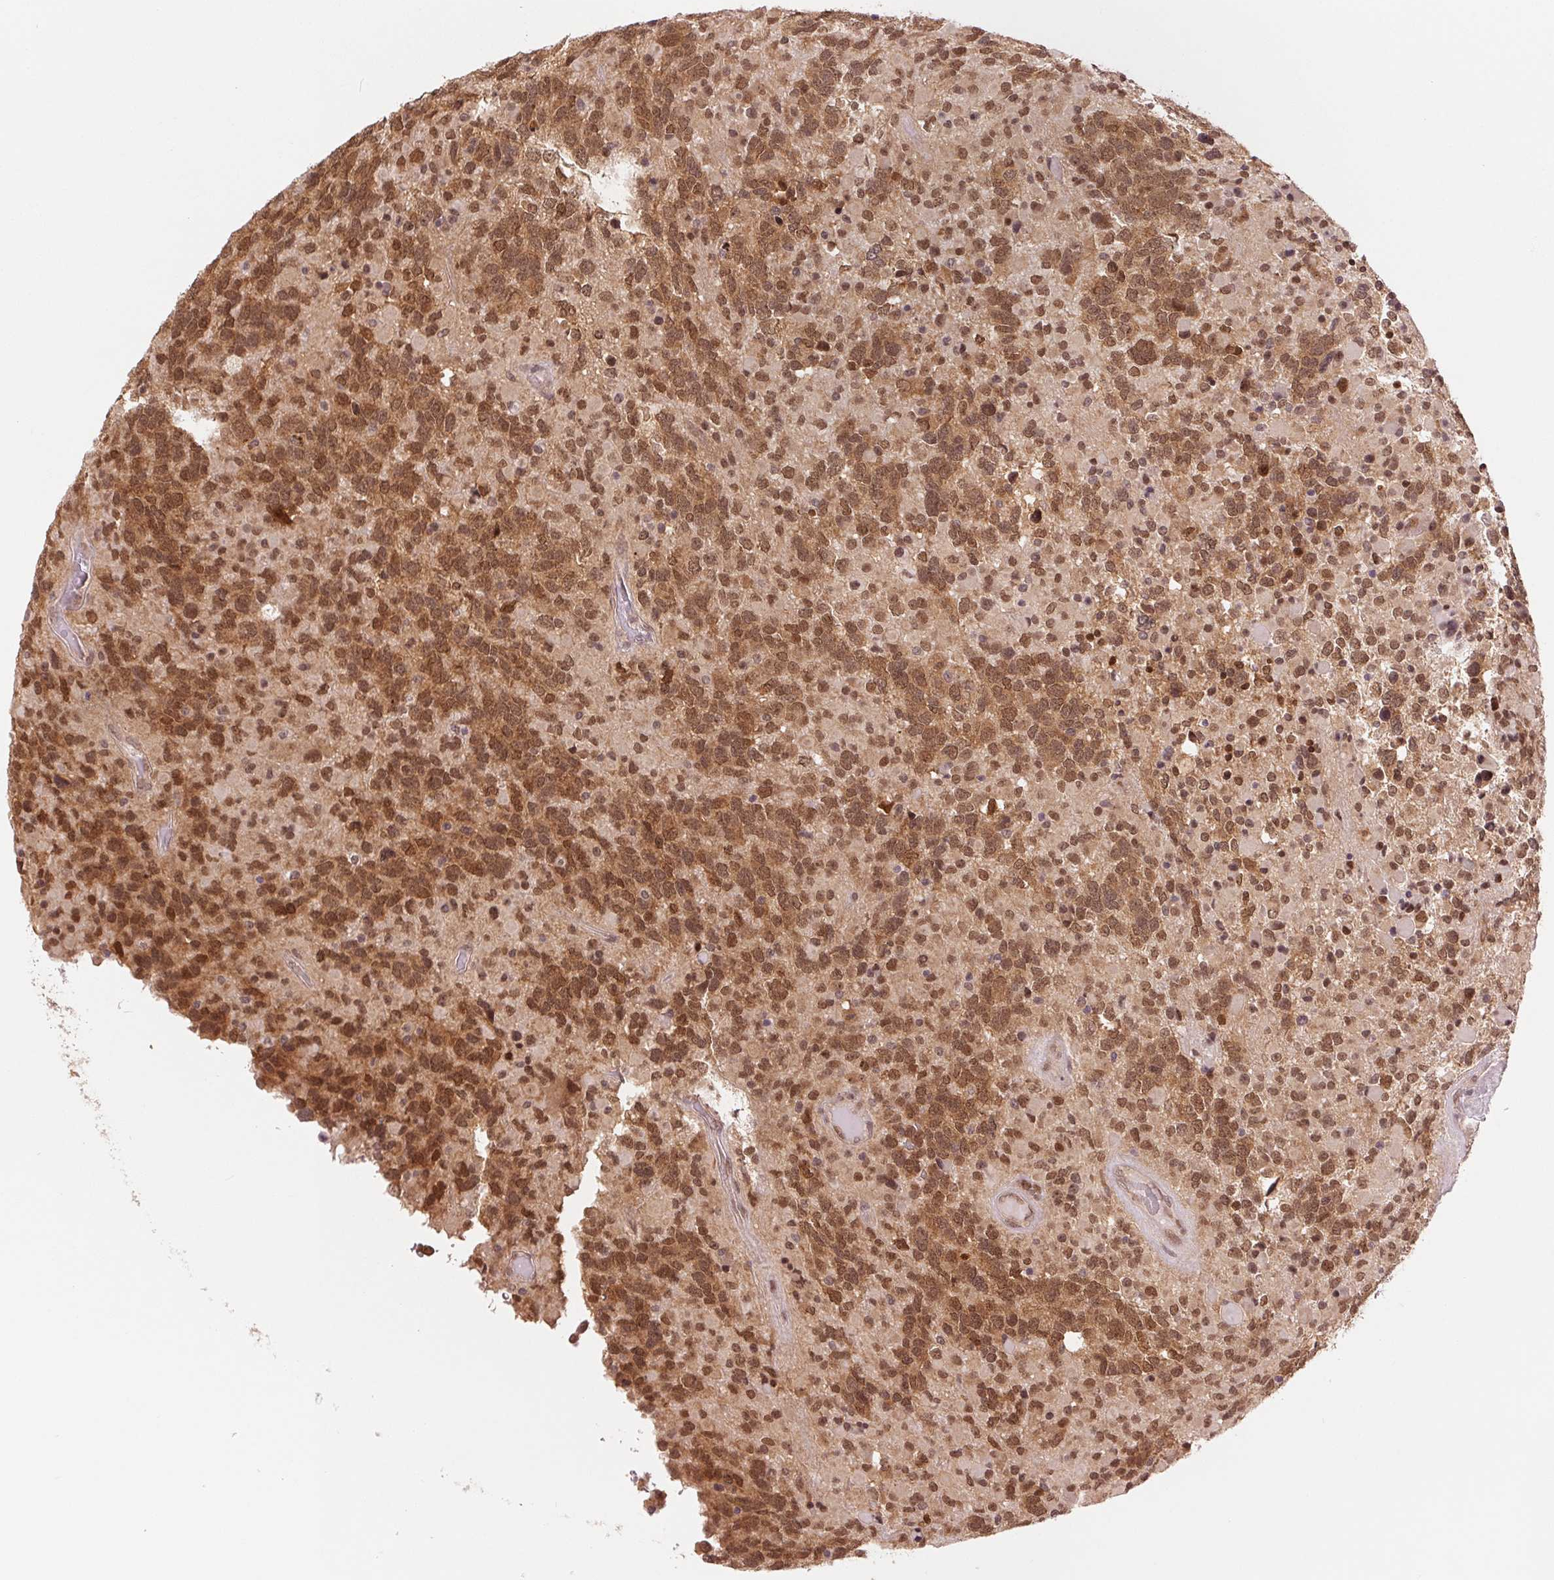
{"staining": {"intensity": "moderate", "quantity": ">75%", "location": "cytoplasmic/membranous,nuclear"}, "tissue": "glioma", "cell_type": "Tumor cells", "image_type": "cancer", "snomed": [{"axis": "morphology", "description": "Glioma, malignant, High grade"}, {"axis": "topography", "description": "Brain"}], "caption": "DAB immunohistochemical staining of human glioma demonstrates moderate cytoplasmic/membranous and nuclear protein staining in approximately >75% of tumor cells.", "gene": "ERI3", "patient": {"sex": "female", "age": 40}}